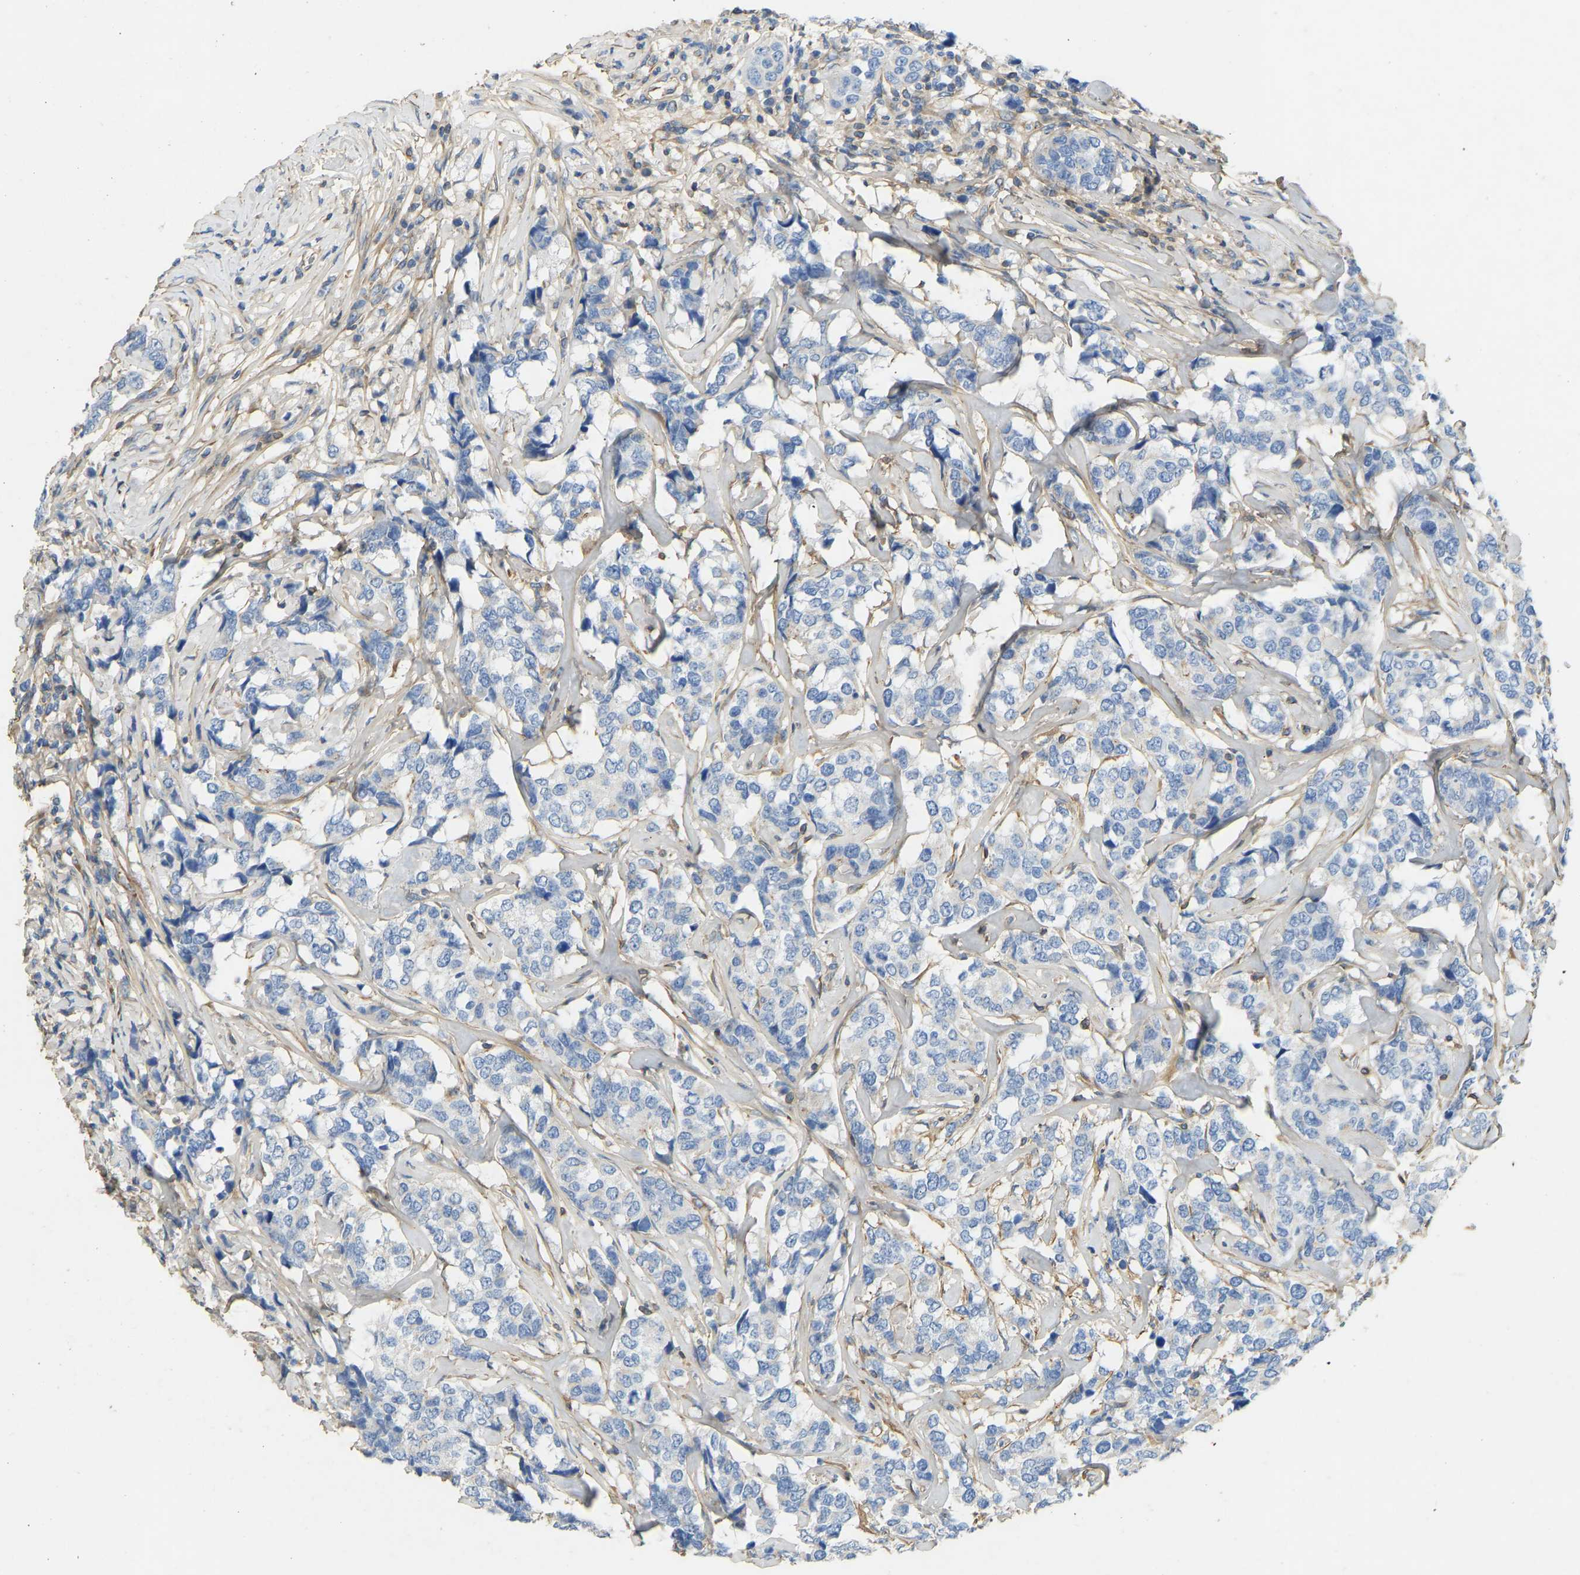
{"staining": {"intensity": "negative", "quantity": "none", "location": "none"}, "tissue": "breast cancer", "cell_type": "Tumor cells", "image_type": "cancer", "snomed": [{"axis": "morphology", "description": "Lobular carcinoma"}, {"axis": "topography", "description": "Breast"}], "caption": "Human breast cancer (lobular carcinoma) stained for a protein using immunohistochemistry displays no positivity in tumor cells.", "gene": "TECTA", "patient": {"sex": "female", "age": 59}}